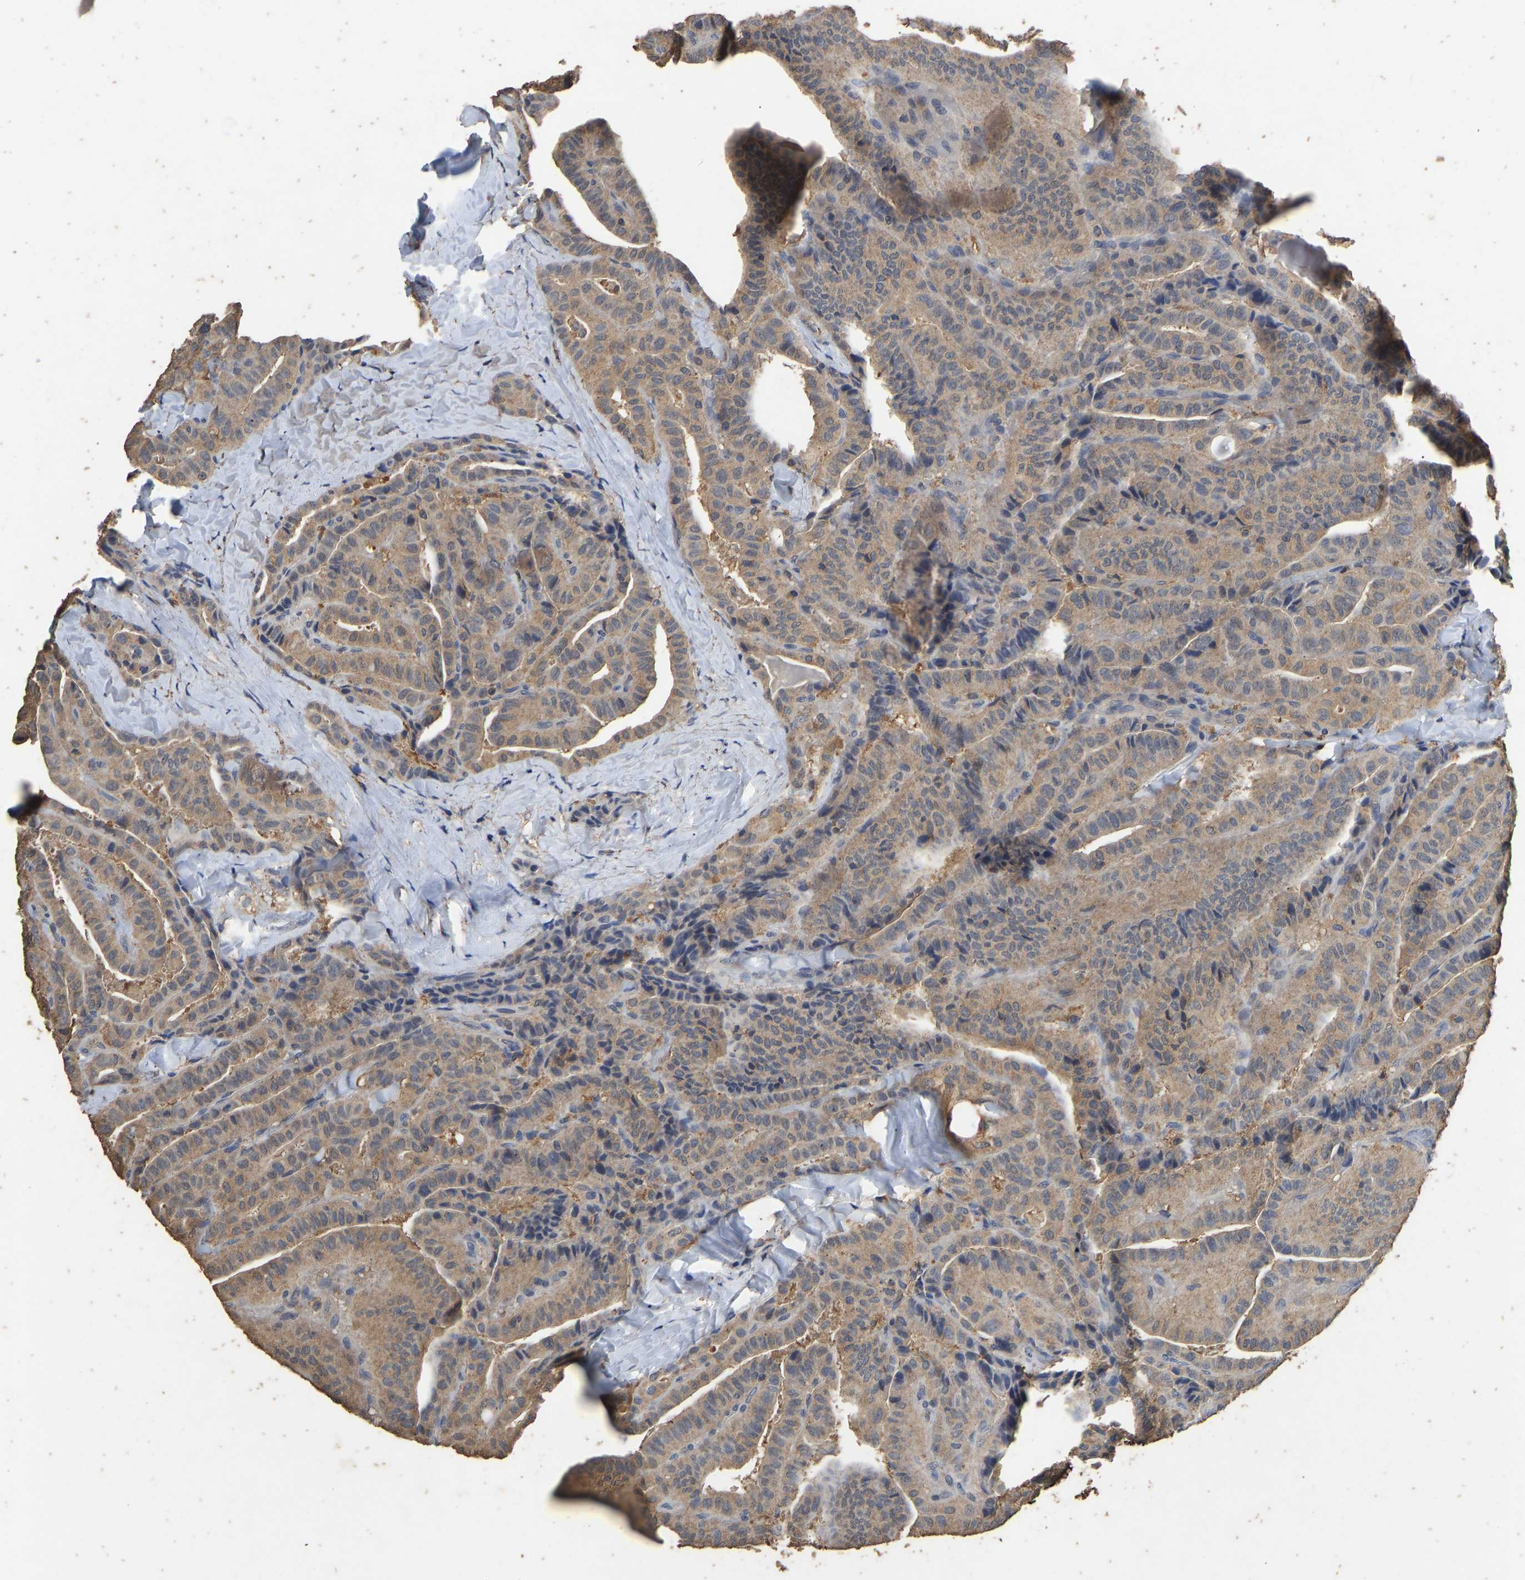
{"staining": {"intensity": "moderate", "quantity": ">75%", "location": "cytoplasmic/membranous"}, "tissue": "thyroid cancer", "cell_type": "Tumor cells", "image_type": "cancer", "snomed": [{"axis": "morphology", "description": "Papillary adenocarcinoma, NOS"}, {"axis": "topography", "description": "Thyroid gland"}], "caption": "DAB immunohistochemical staining of human papillary adenocarcinoma (thyroid) demonstrates moderate cytoplasmic/membranous protein positivity in approximately >75% of tumor cells.", "gene": "CIDEC", "patient": {"sex": "male", "age": 77}}